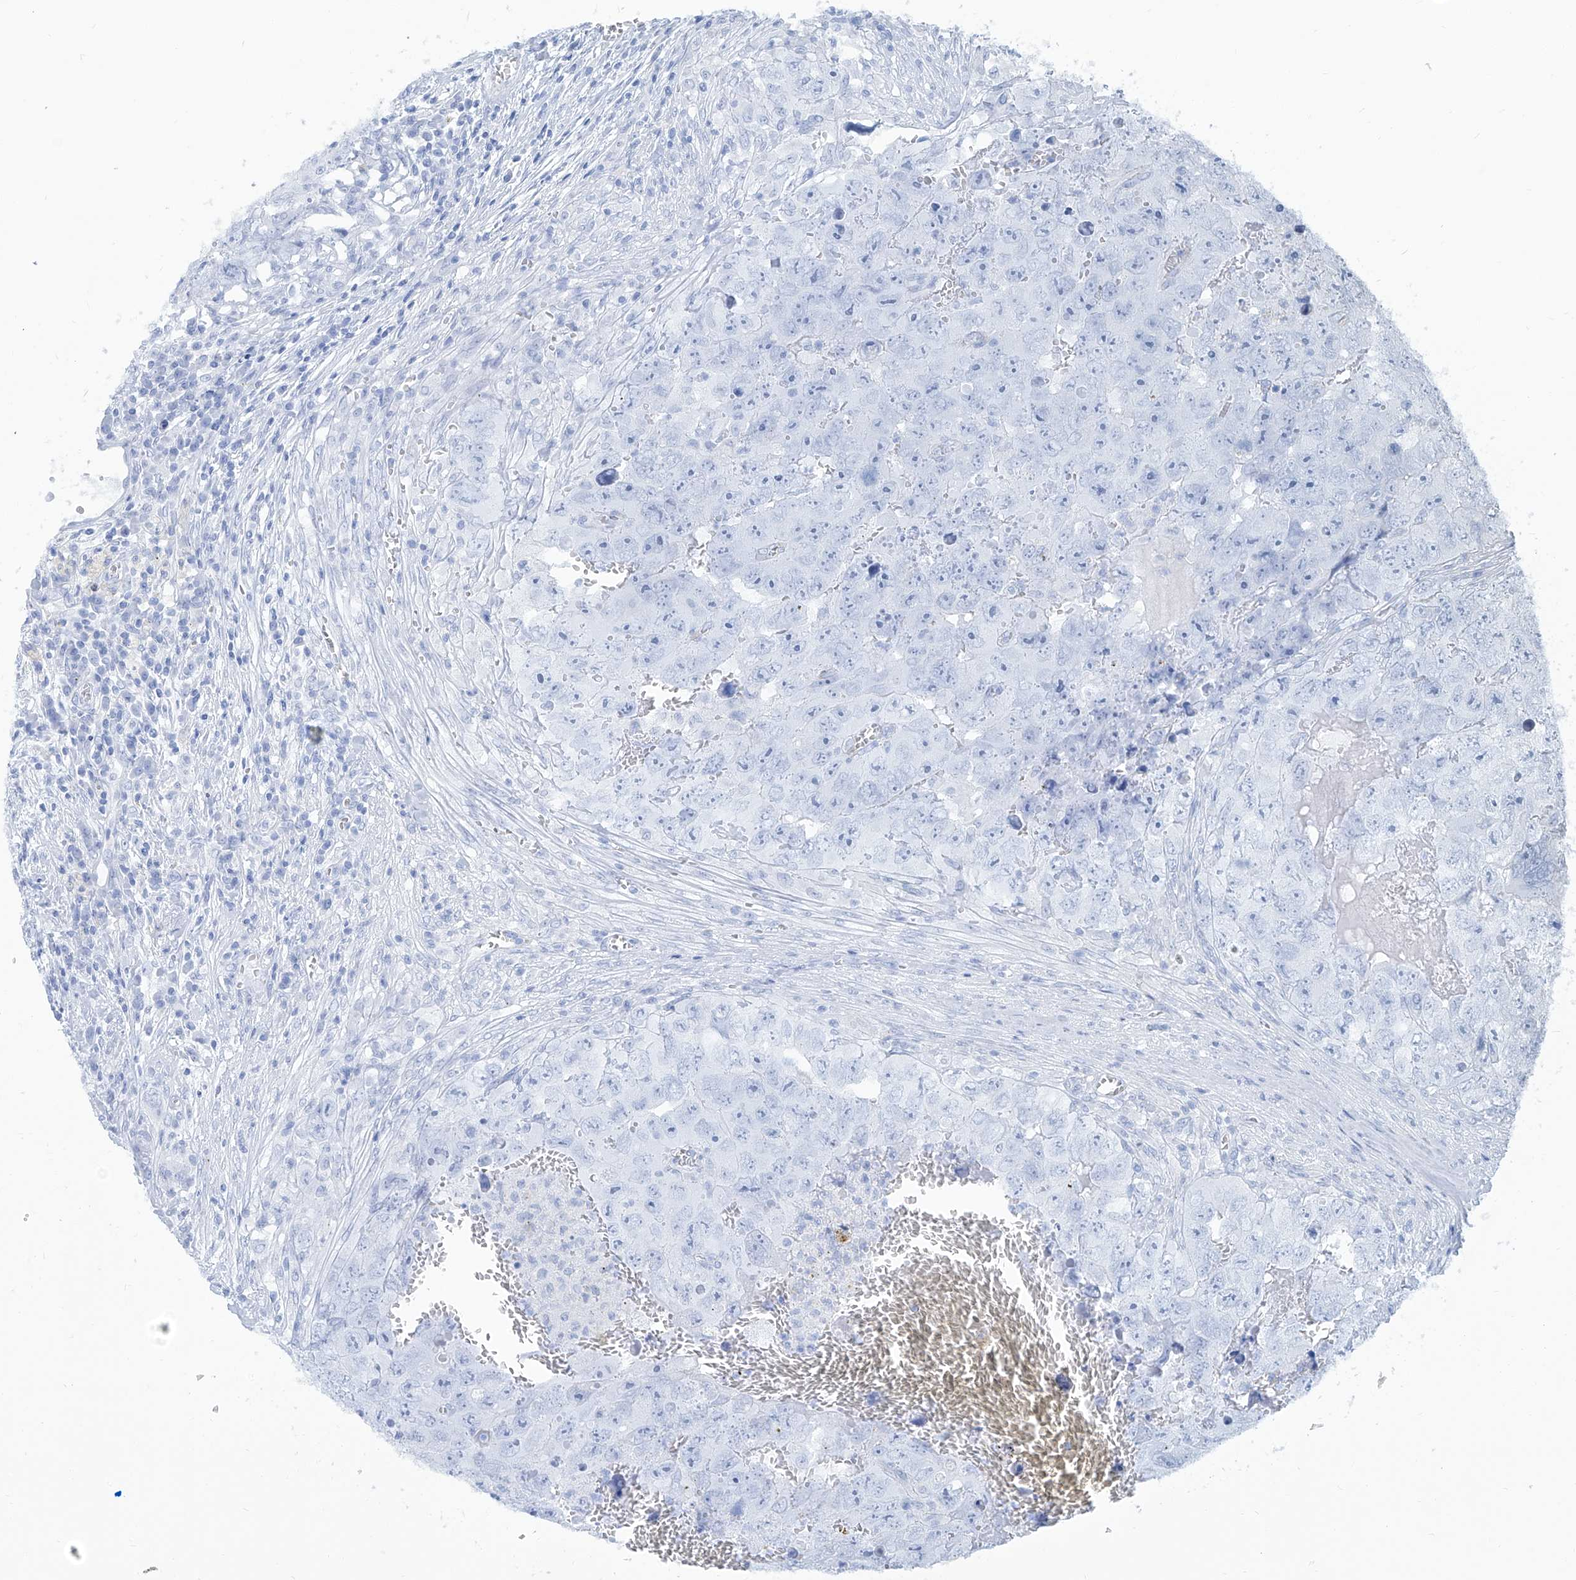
{"staining": {"intensity": "negative", "quantity": "none", "location": "none"}, "tissue": "testis cancer", "cell_type": "Tumor cells", "image_type": "cancer", "snomed": [{"axis": "morphology", "description": "Seminoma, NOS"}, {"axis": "morphology", "description": "Carcinoma, Embryonal, NOS"}, {"axis": "topography", "description": "Testis"}], "caption": "IHC of testis cancer (seminoma) shows no expression in tumor cells. Brightfield microscopy of immunohistochemistry (IHC) stained with DAB (brown) and hematoxylin (blue), captured at high magnification.", "gene": "ZBTB48", "patient": {"sex": "male", "age": 43}}